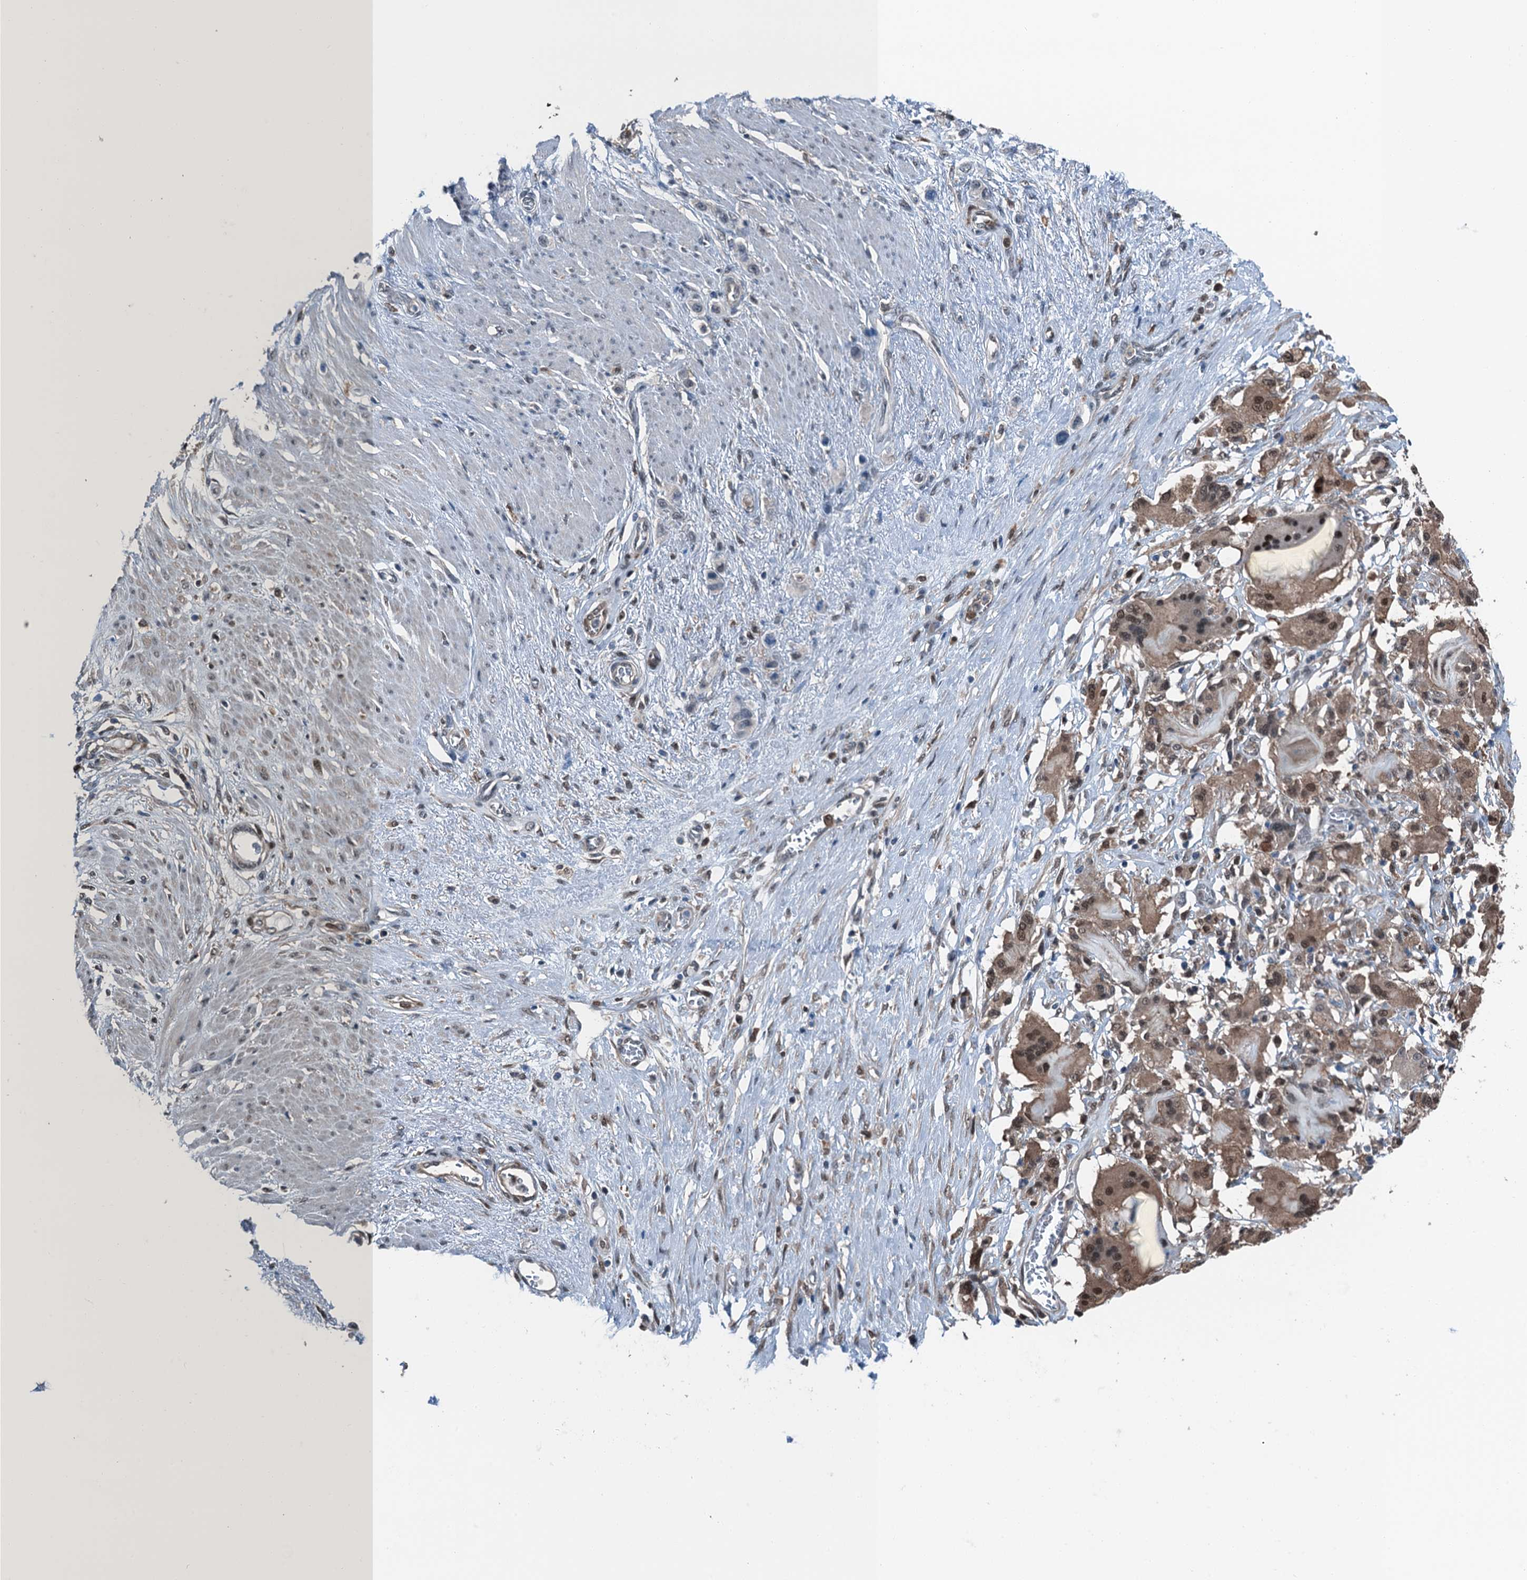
{"staining": {"intensity": "moderate", "quantity": "25%-75%", "location": "cytoplasmic/membranous,nuclear"}, "tissue": "stomach cancer", "cell_type": "Tumor cells", "image_type": "cancer", "snomed": [{"axis": "morphology", "description": "Adenocarcinoma, NOS"}, {"axis": "morphology", "description": "Adenocarcinoma, High grade"}, {"axis": "topography", "description": "Stomach, upper"}, {"axis": "topography", "description": "Stomach, lower"}], "caption": "Immunohistochemical staining of human stomach cancer demonstrates medium levels of moderate cytoplasmic/membranous and nuclear protein staining in about 25%-75% of tumor cells.", "gene": "RNH1", "patient": {"sex": "female", "age": 65}}